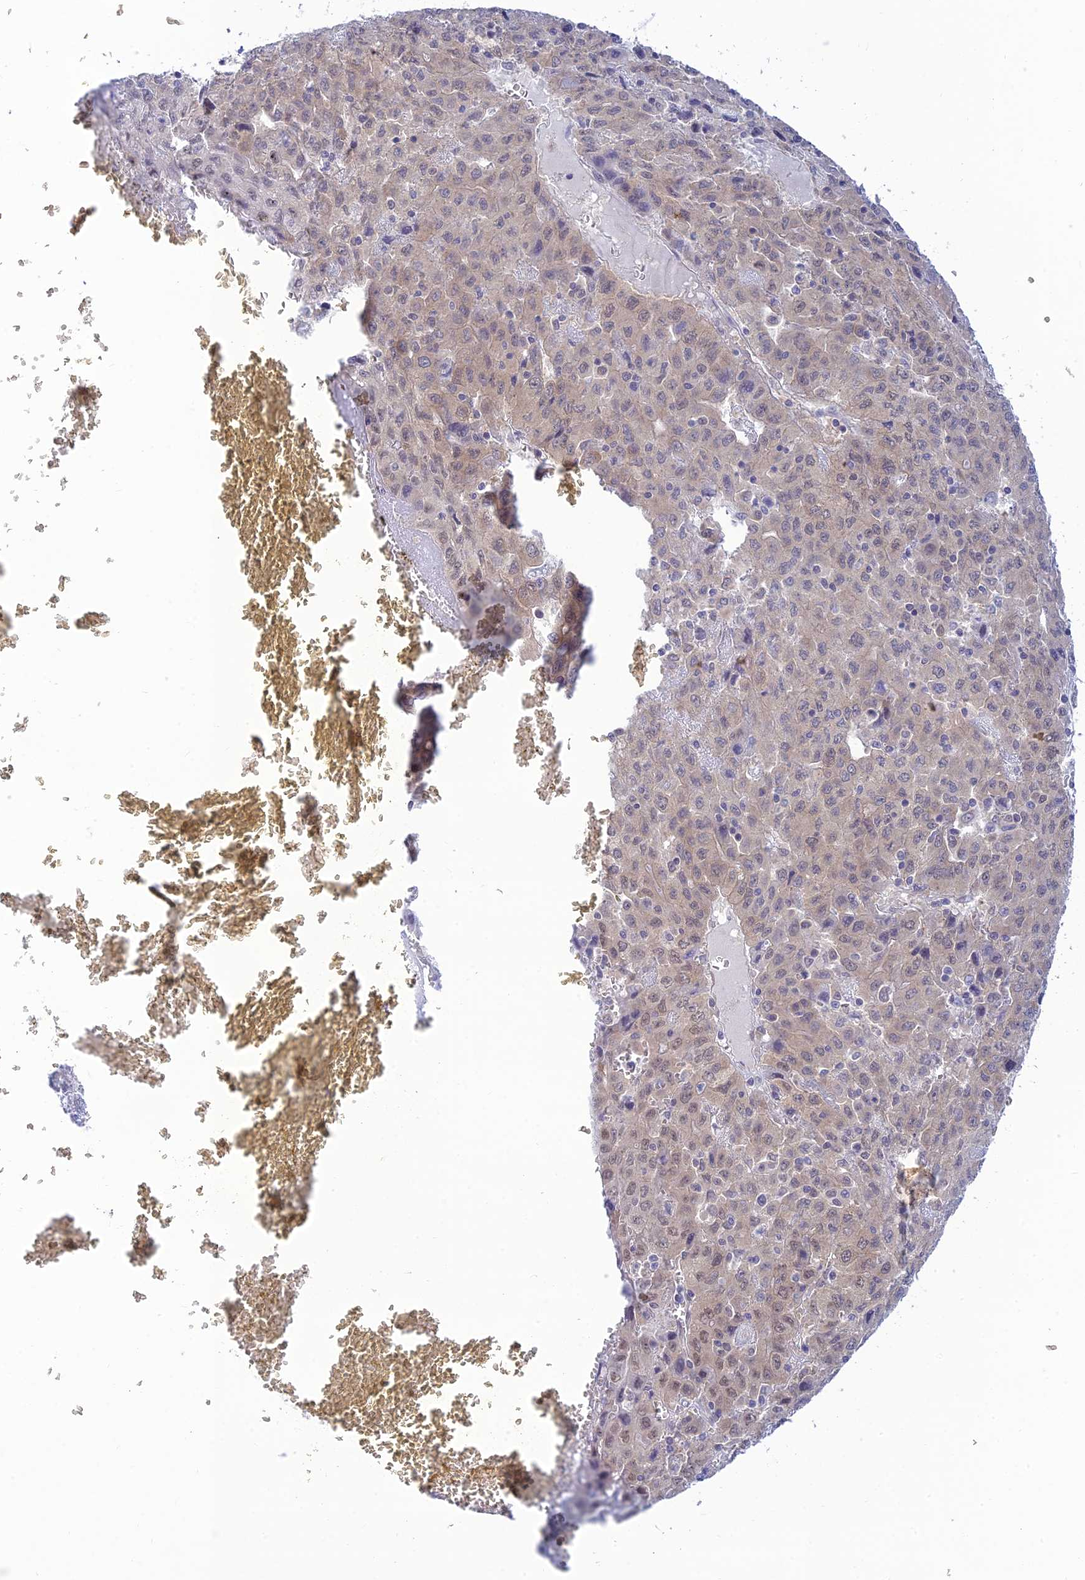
{"staining": {"intensity": "negative", "quantity": "none", "location": "none"}, "tissue": "liver cancer", "cell_type": "Tumor cells", "image_type": "cancer", "snomed": [{"axis": "morphology", "description": "Carcinoma, Hepatocellular, NOS"}, {"axis": "topography", "description": "Liver"}], "caption": "Immunohistochemical staining of liver hepatocellular carcinoma exhibits no significant positivity in tumor cells.", "gene": "SKIC8", "patient": {"sex": "female", "age": 53}}